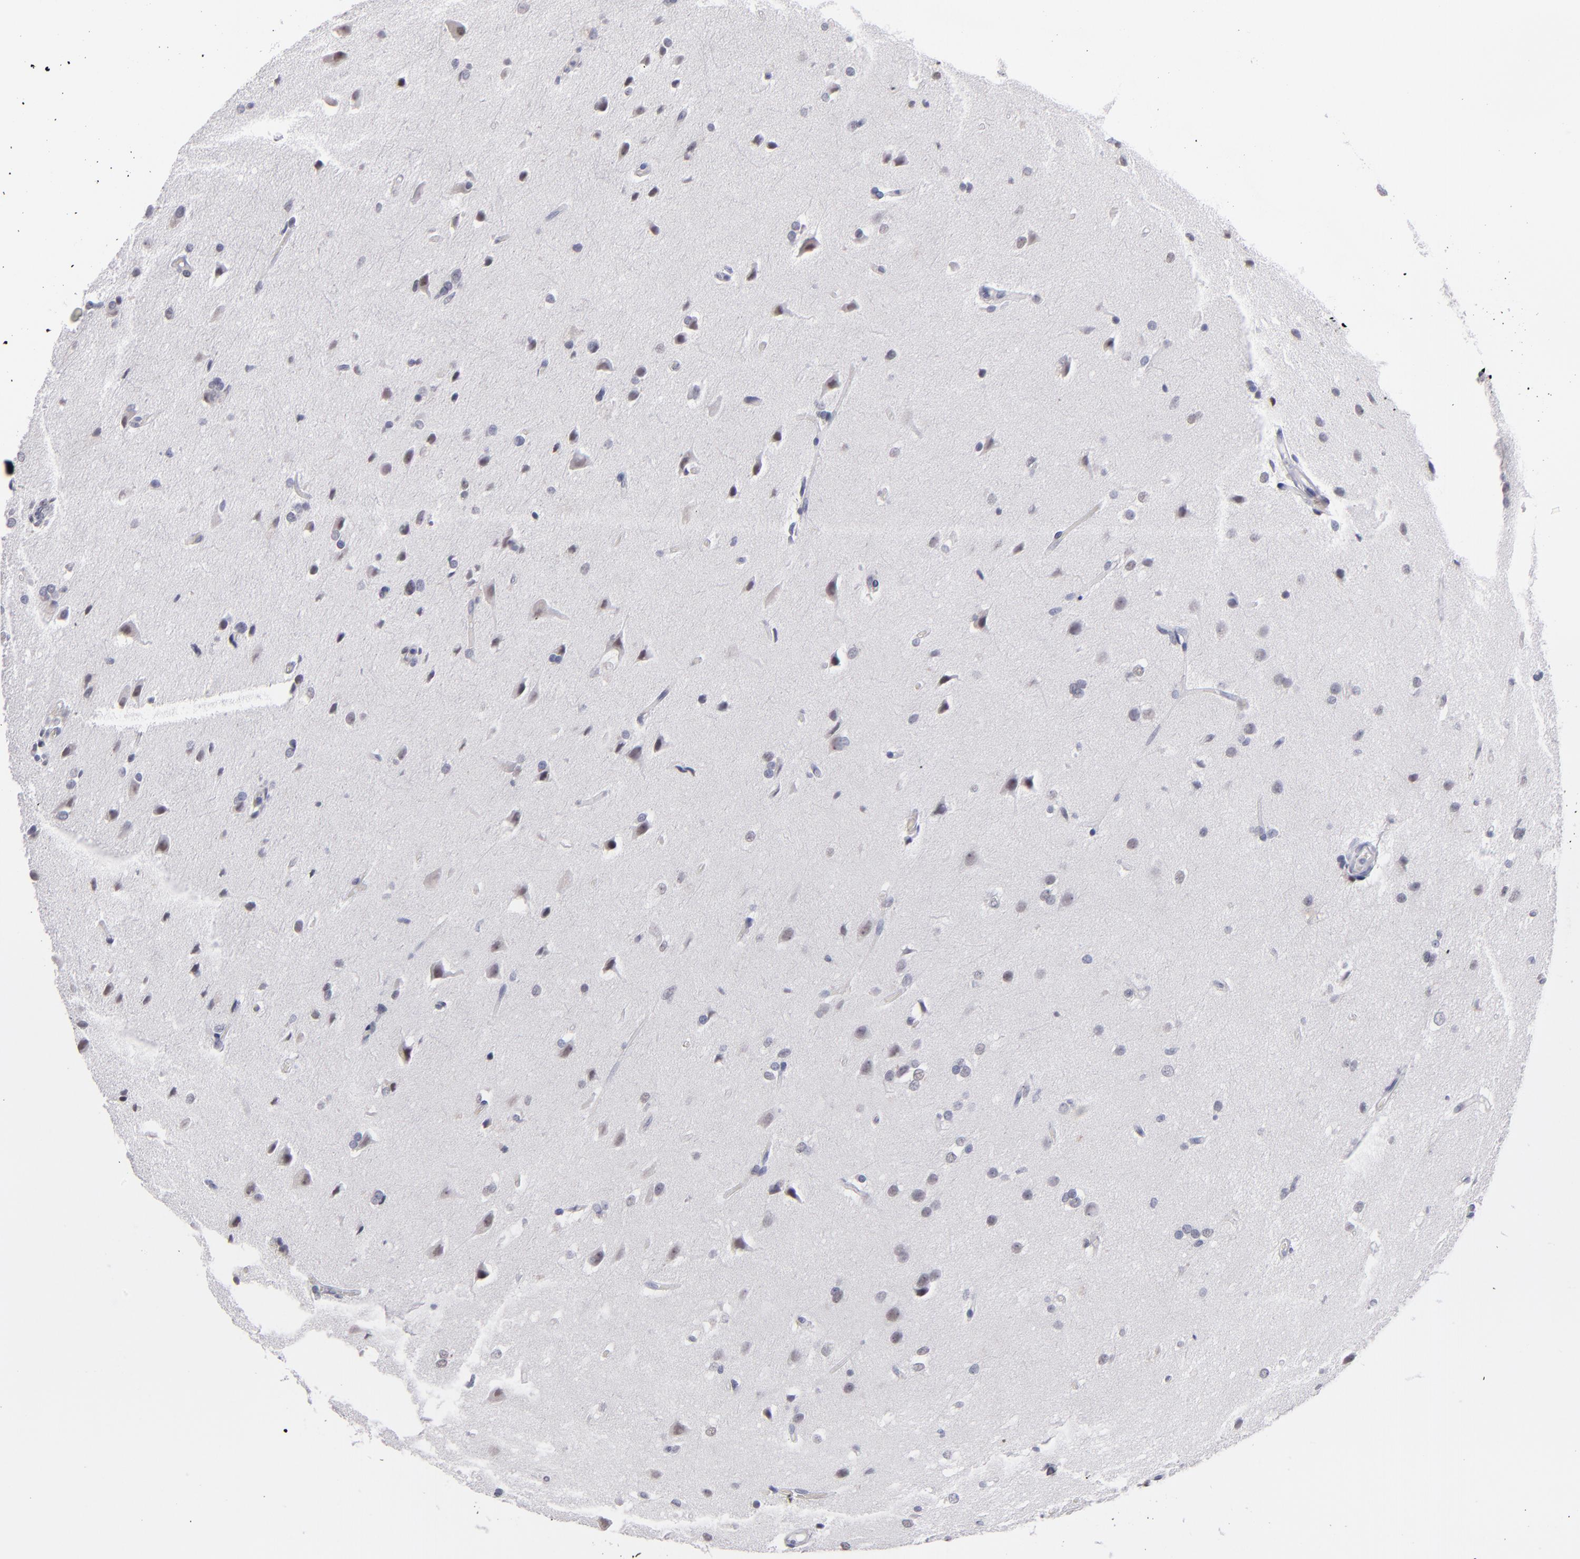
{"staining": {"intensity": "weak", "quantity": "25%-75%", "location": "nuclear"}, "tissue": "glioma", "cell_type": "Tumor cells", "image_type": "cancer", "snomed": [{"axis": "morphology", "description": "Glioma, malignant, High grade"}, {"axis": "topography", "description": "Brain"}], "caption": "Malignant glioma (high-grade) stained for a protein (brown) reveals weak nuclear positive positivity in approximately 25%-75% of tumor cells.", "gene": "TEX11", "patient": {"sex": "male", "age": 68}}